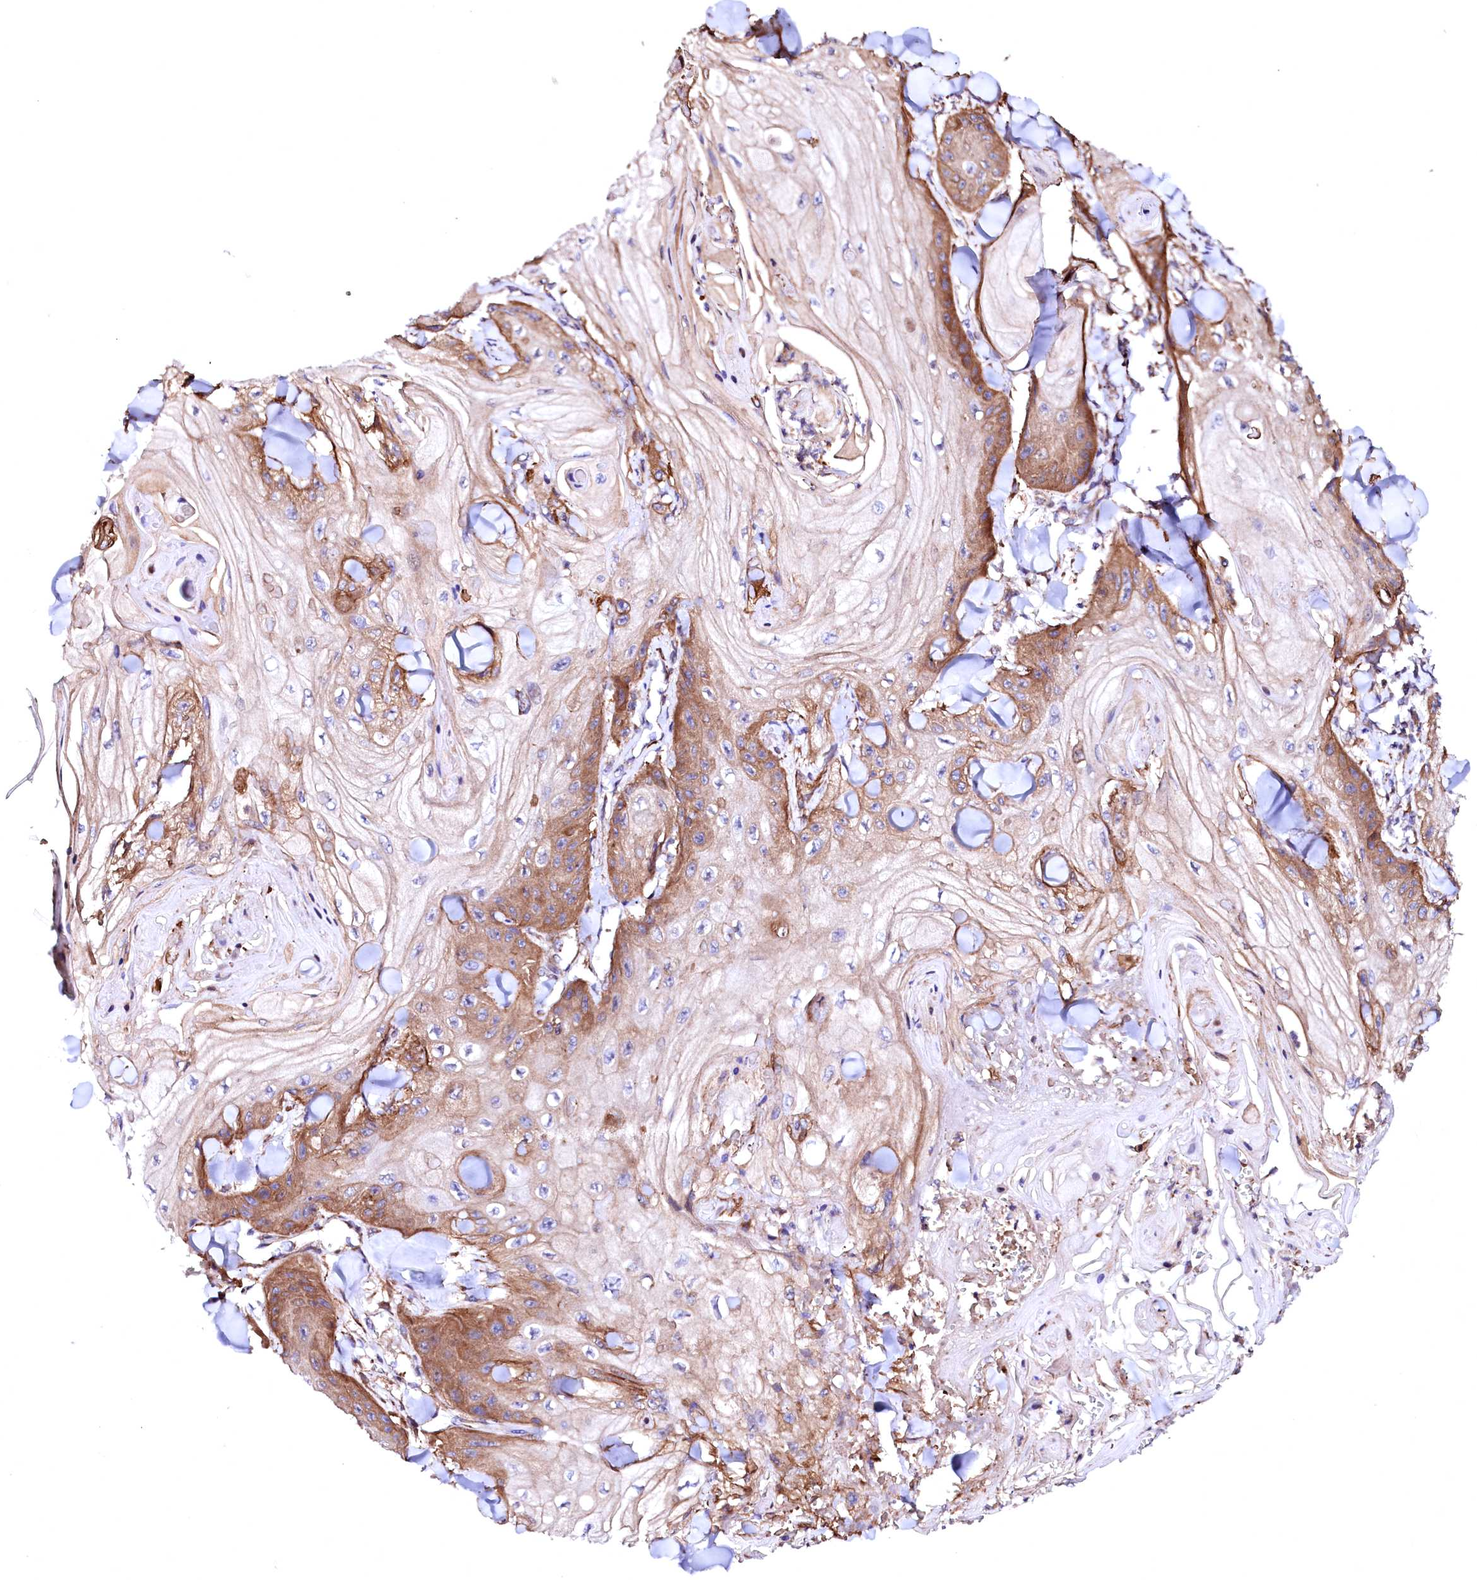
{"staining": {"intensity": "moderate", "quantity": "25%-75%", "location": "cytoplasmic/membranous"}, "tissue": "skin cancer", "cell_type": "Tumor cells", "image_type": "cancer", "snomed": [{"axis": "morphology", "description": "Squamous cell carcinoma, NOS"}, {"axis": "topography", "description": "Skin"}], "caption": "IHC micrograph of human skin cancer stained for a protein (brown), which demonstrates medium levels of moderate cytoplasmic/membranous staining in about 25%-75% of tumor cells.", "gene": "GPR176", "patient": {"sex": "male", "age": 74}}